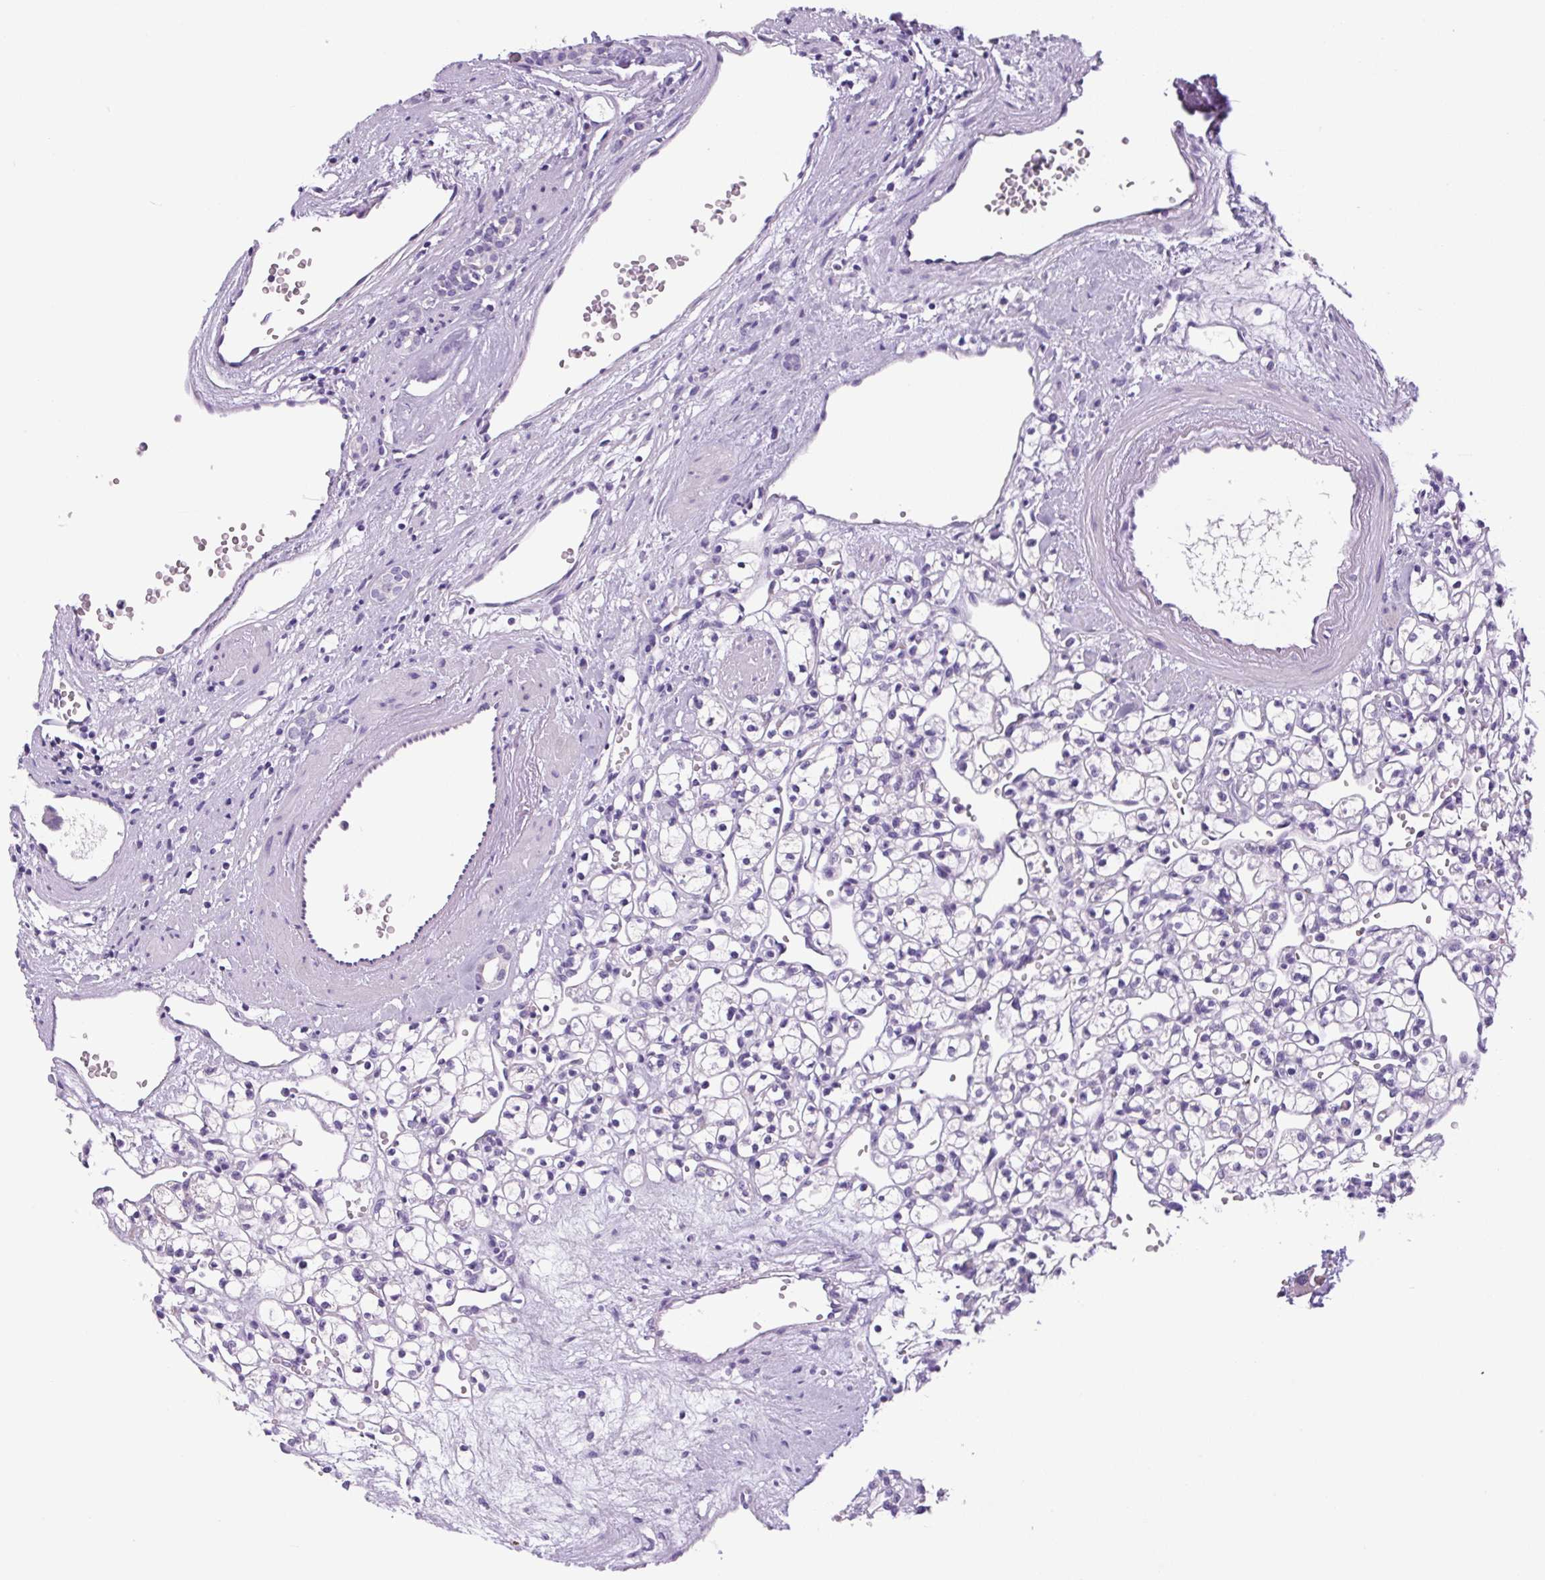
{"staining": {"intensity": "negative", "quantity": "none", "location": "none"}, "tissue": "renal cancer", "cell_type": "Tumor cells", "image_type": "cancer", "snomed": [{"axis": "morphology", "description": "Adenocarcinoma, NOS"}, {"axis": "topography", "description": "Kidney"}], "caption": "Photomicrograph shows no protein staining in tumor cells of renal cancer (adenocarcinoma) tissue.", "gene": "CHGA", "patient": {"sex": "female", "age": 59}}